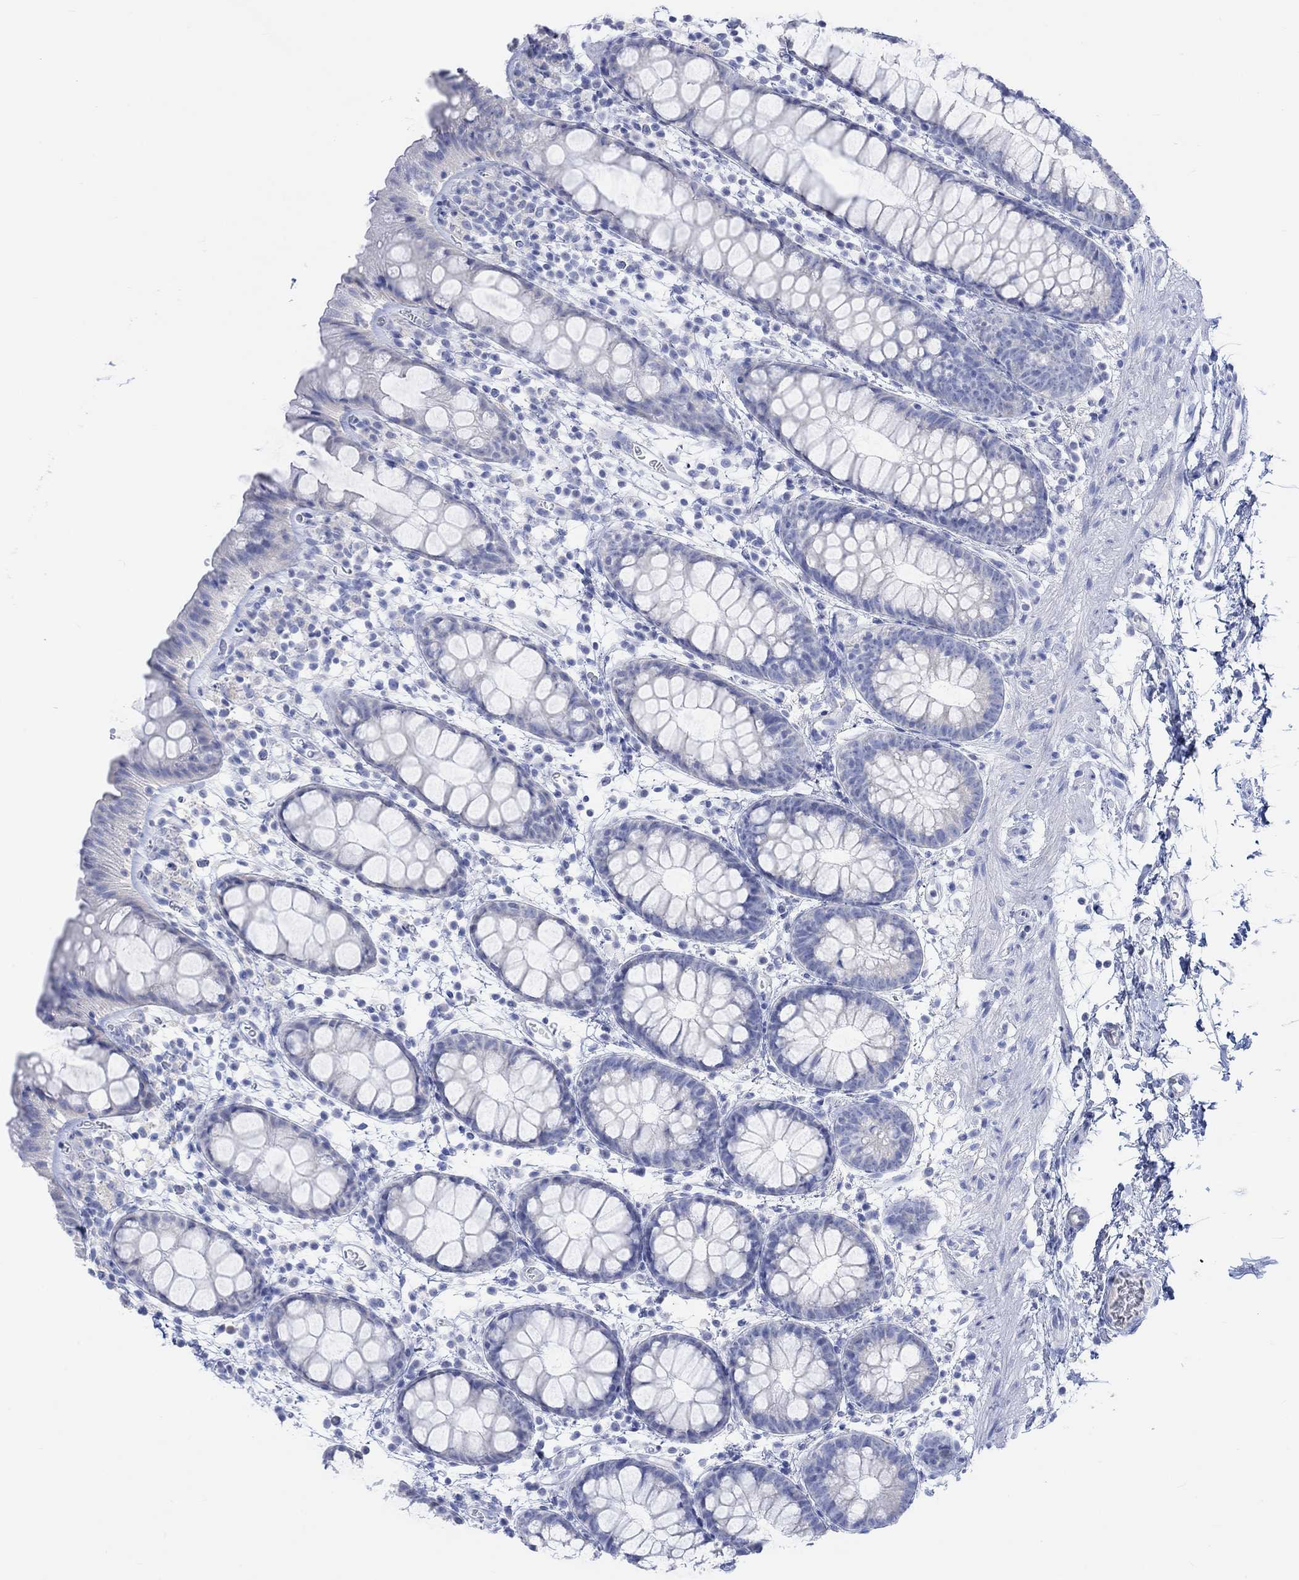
{"staining": {"intensity": "negative", "quantity": "none", "location": "none"}, "tissue": "rectum", "cell_type": "Glandular cells", "image_type": "normal", "snomed": [{"axis": "morphology", "description": "Normal tissue, NOS"}, {"axis": "topography", "description": "Rectum"}], "caption": "The IHC histopathology image has no significant positivity in glandular cells of rectum. Nuclei are stained in blue.", "gene": "CALCA", "patient": {"sex": "male", "age": 57}}